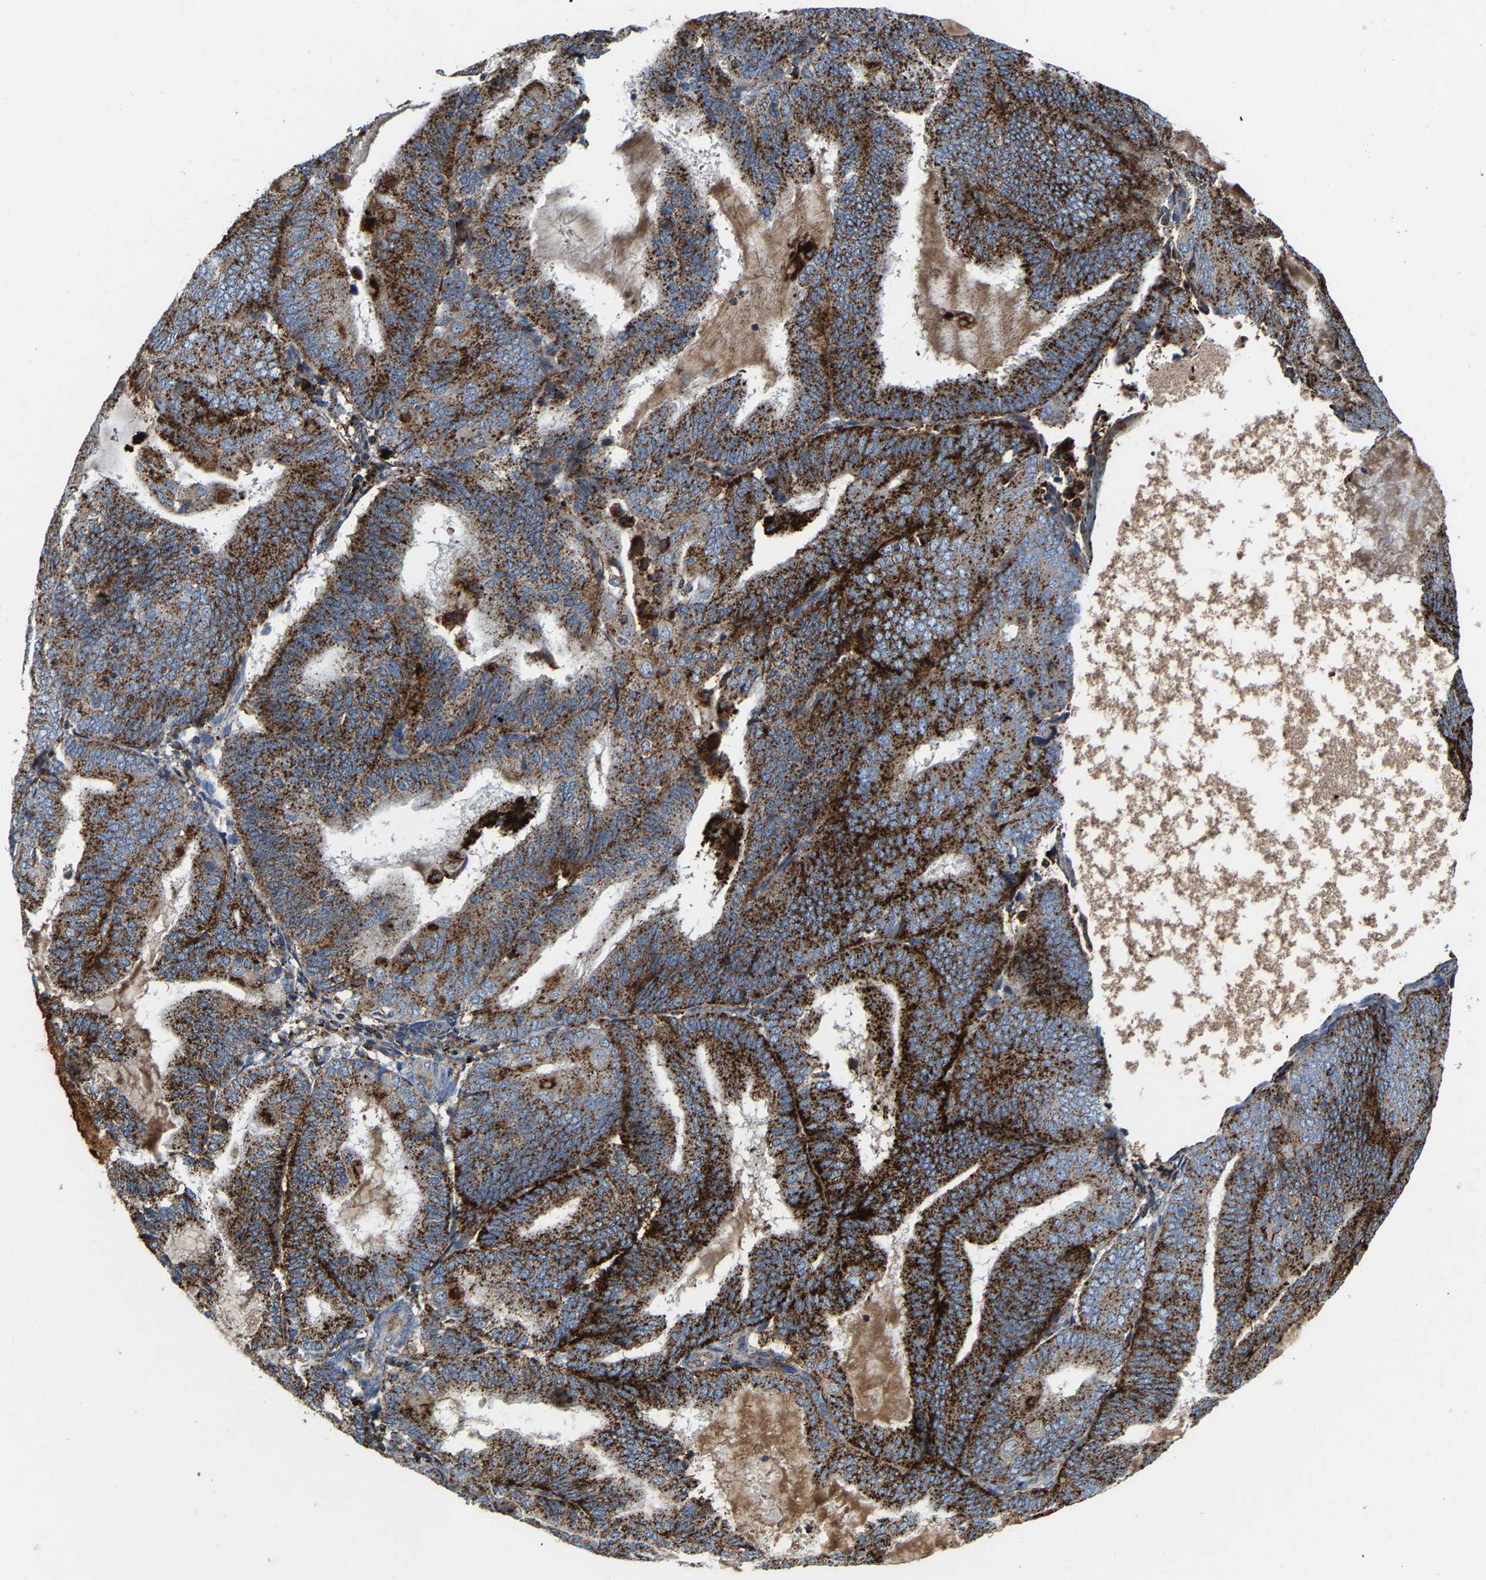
{"staining": {"intensity": "strong", "quantity": ">75%", "location": "cytoplasmic/membranous"}, "tissue": "endometrial cancer", "cell_type": "Tumor cells", "image_type": "cancer", "snomed": [{"axis": "morphology", "description": "Adenocarcinoma, NOS"}, {"axis": "topography", "description": "Endometrium"}], "caption": "This photomicrograph demonstrates IHC staining of endometrial cancer (adenocarcinoma), with high strong cytoplasmic/membranous positivity in approximately >75% of tumor cells.", "gene": "DPP7", "patient": {"sex": "female", "age": 81}}